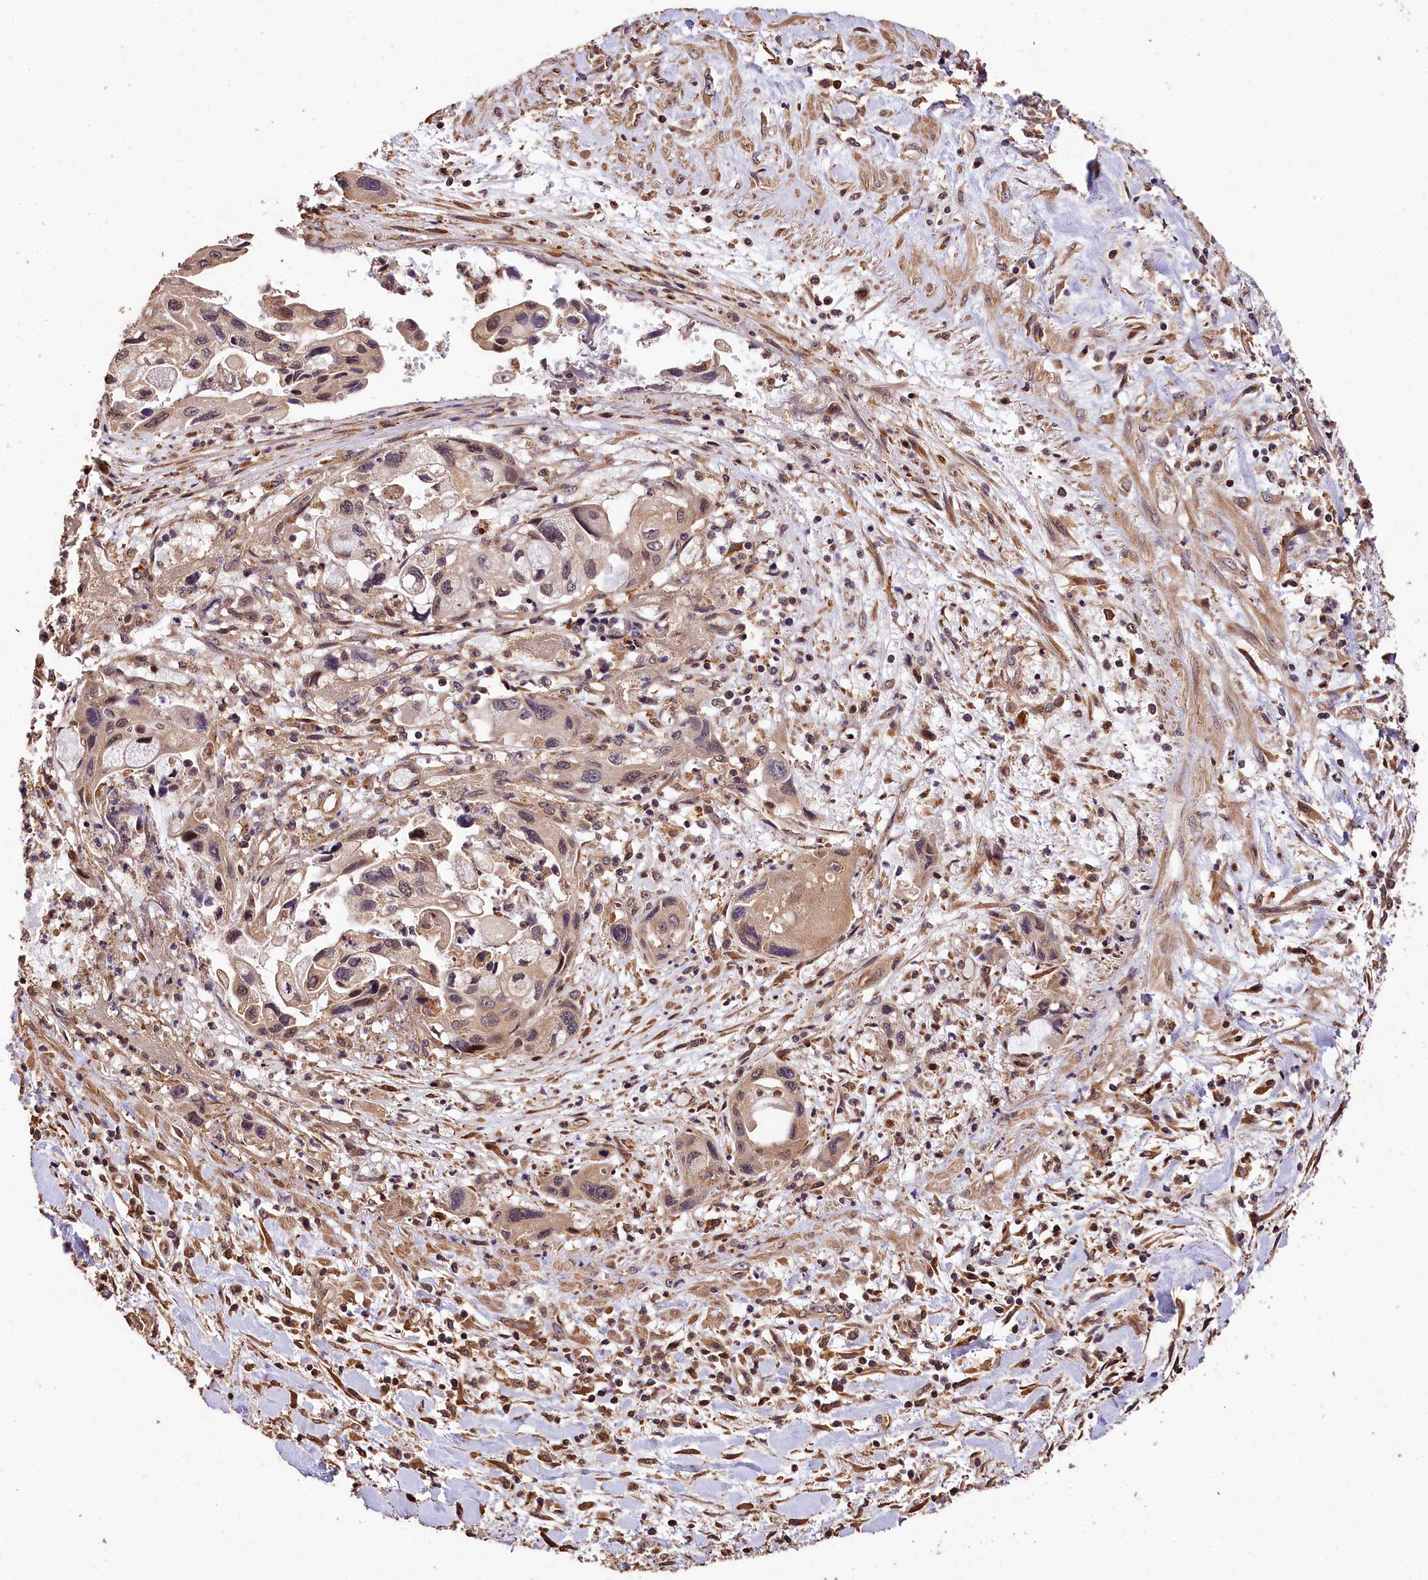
{"staining": {"intensity": "weak", "quantity": "25%-75%", "location": "nuclear"}, "tissue": "pancreatic cancer", "cell_type": "Tumor cells", "image_type": "cancer", "snomed": [{"axis": "morphology", "description": "Adenocarcinoma, NOS"}, {"axis": "topography", "description": "Pancreas"}], "caption": "Protein analysis of pancreatic cancer tissue demonstrates weak nuclear positivity in about 25%-75% of tumor cells.", "gene": "KPTN", "patient": {"sex": "female", "age": 50}}